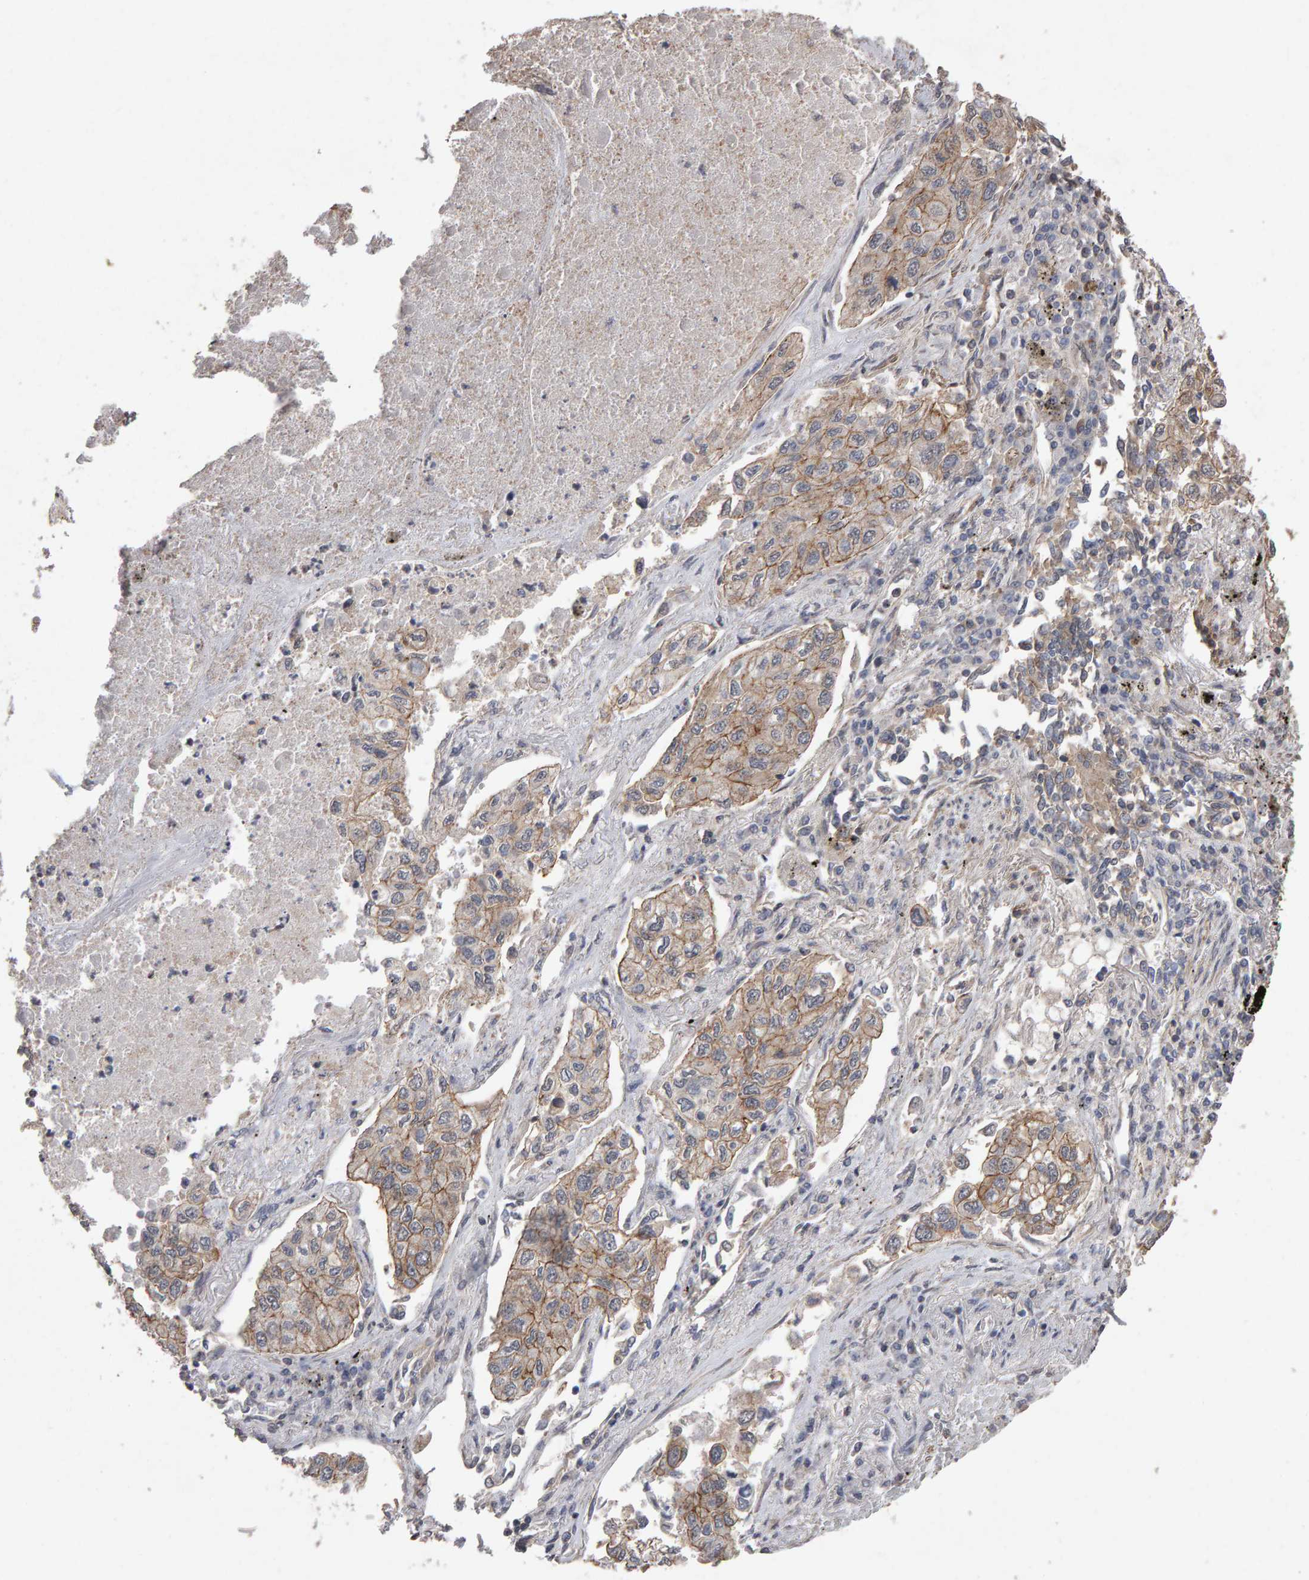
{"staining": {"intensity": "moderate", "quantity": ">75%", "location": "cytoplasmic/membranous"}, "tissue": "lung cancer", "cell_type": "Tumor cells", "image_type": "cancer", "snomed": [{"axis": "morphology", "description": "Inflammation, NOS"}, {"axis": "morphology", "description": "Adenocarcinoma, NOS"}, {"axis": "topography", "description": "Lung"}], "caption": "Human lung cancer stained with a brown dye reveals moderate cytoplasmic/membranous positive positivity in approximately >75% of tumor cells.", "gene": "SCRIB", "patient": {"sex": "male", "age": 63}}